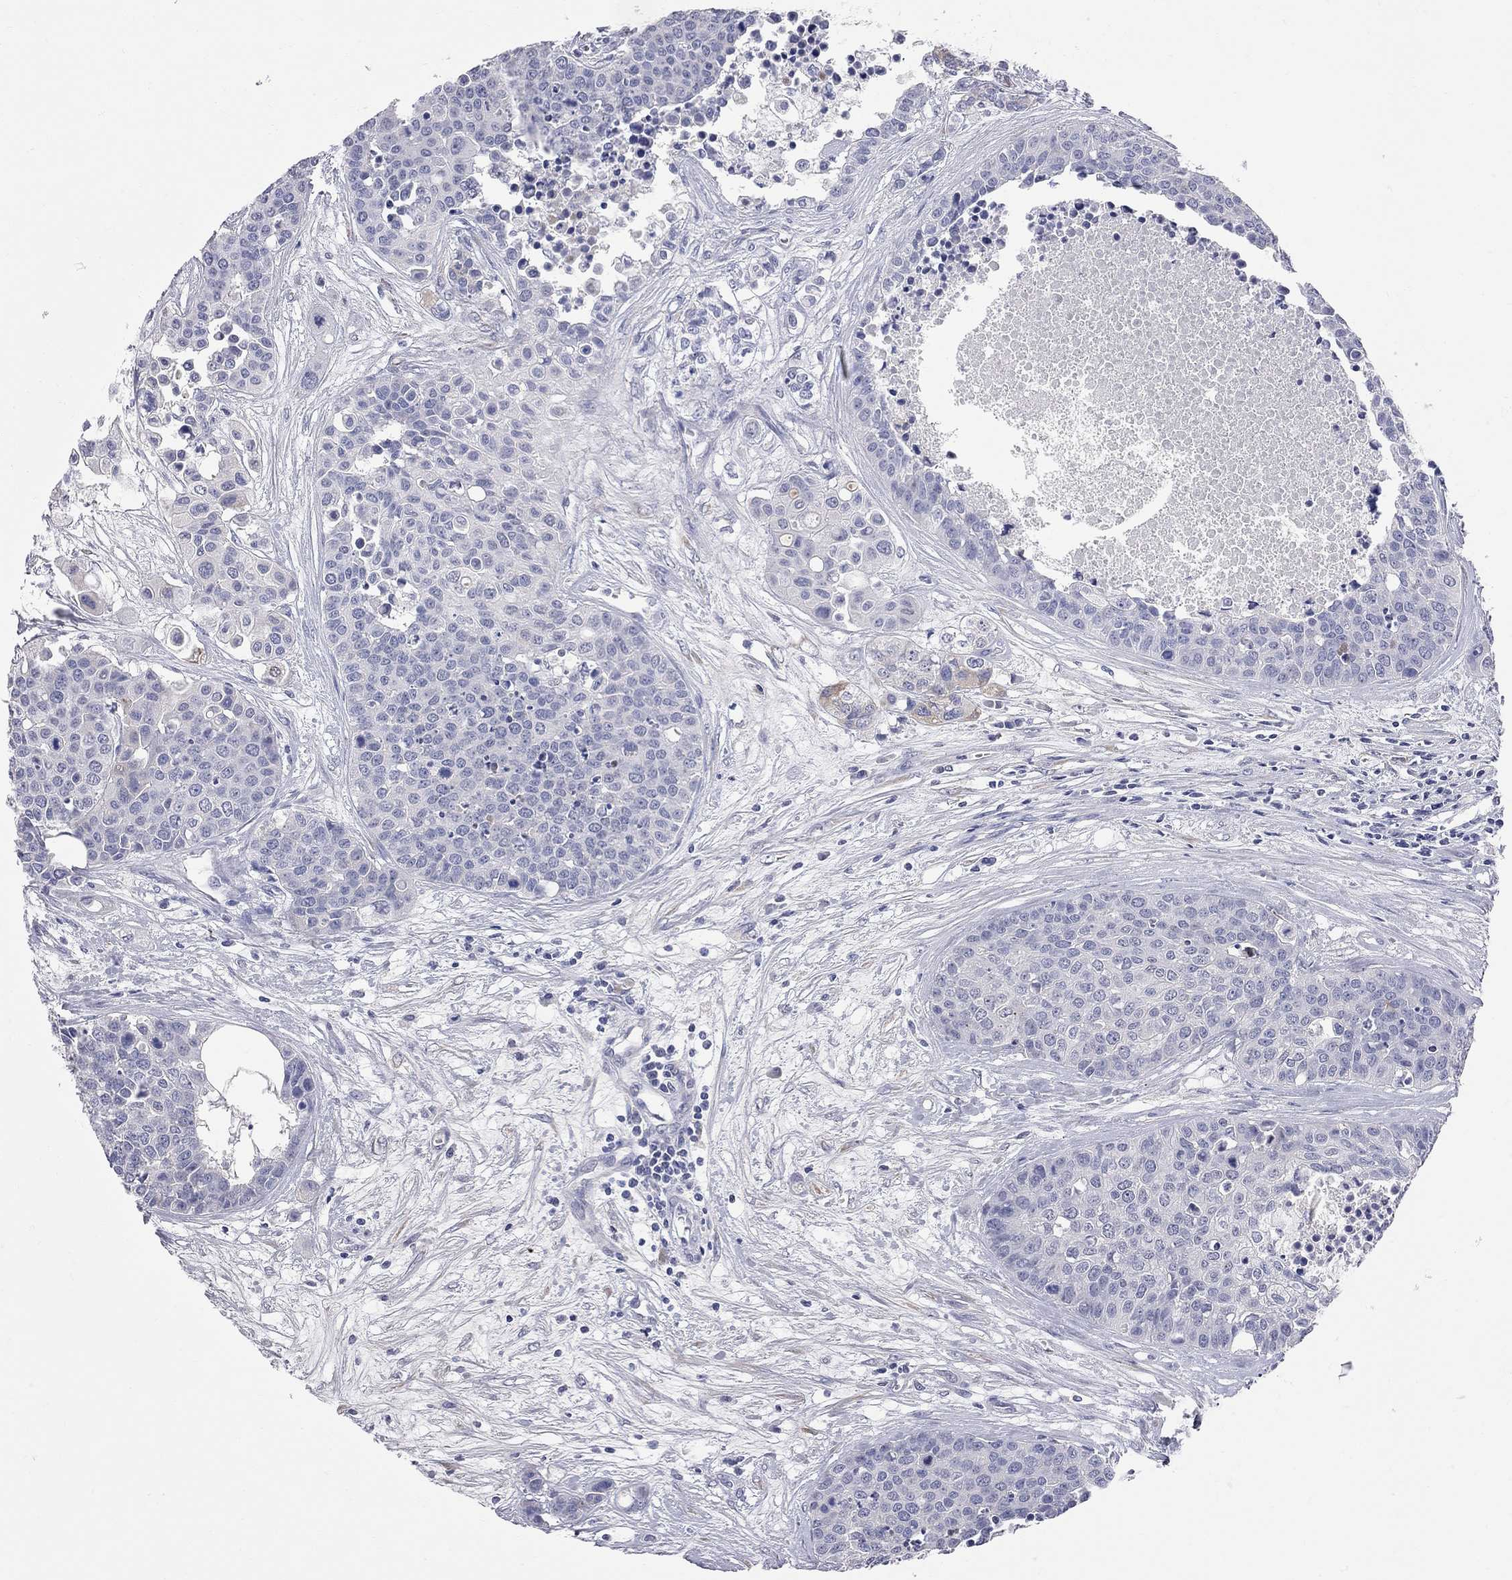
{"staining": {"intensity": "weak", "quantity": "<25%", "location": "cytoplasmic/membranous"}, "tissue": "carcinoid", "cell_type": "Tumor cells", "image_type": "cancer", "snomed": [{"axis": "morphology", "description": "Carcinoid, malignant, NOS"}, {"axis": "topography", "description": "Colon"}], "caption": "Human carcinoid stained for a protein using immunohistochemistry (IHC) displays no expression in tumor cells.", "gene": "FAM221B", "patient": {"sex": "male", "age": 81}}